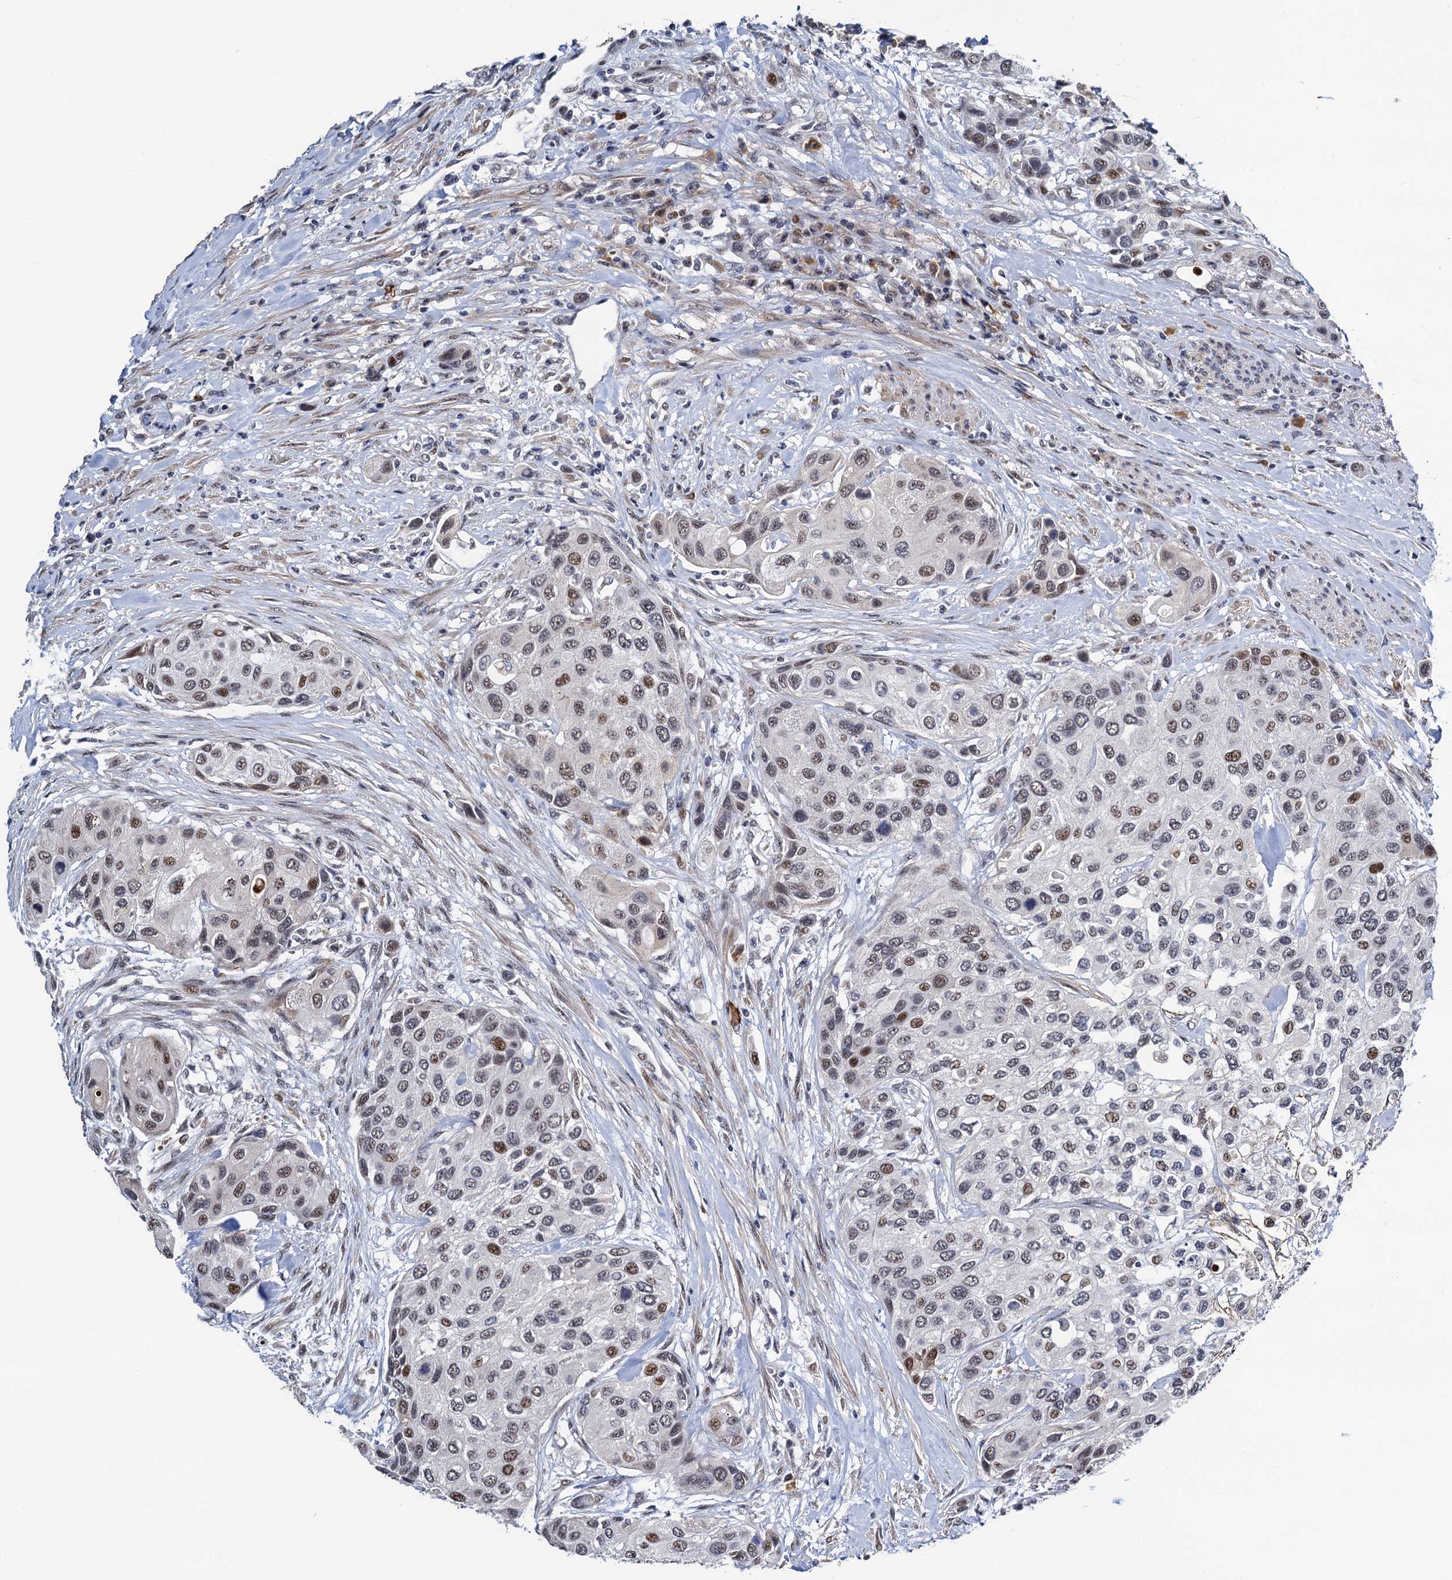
{"staining": {"intensity": "moderate", "quantity": "25%-75%", "location": "nuclear"}, "tissue": "urothelial cancer", "cell_type": "Tumor cells", "image_type": "cancer", "snomed": [{"axis": "morphology", "description": "Normal tissue, NOS"}, {"axis": "morphology", "description": "Urothelial carcinoma, High grade"}, {"axis": "topography", "description": "Vascular tissue"}, {"axis": "topography", "description": "Urinary bladder"}], "caption": "Urothelial carcinoma (high-grade) stained for a protein (brown) reveals moderate nuclear positive expression in approximately 25%-75% of tumor cells.", "gene": "FAM222A", "patient": {"sex": "female", "age": 56}}